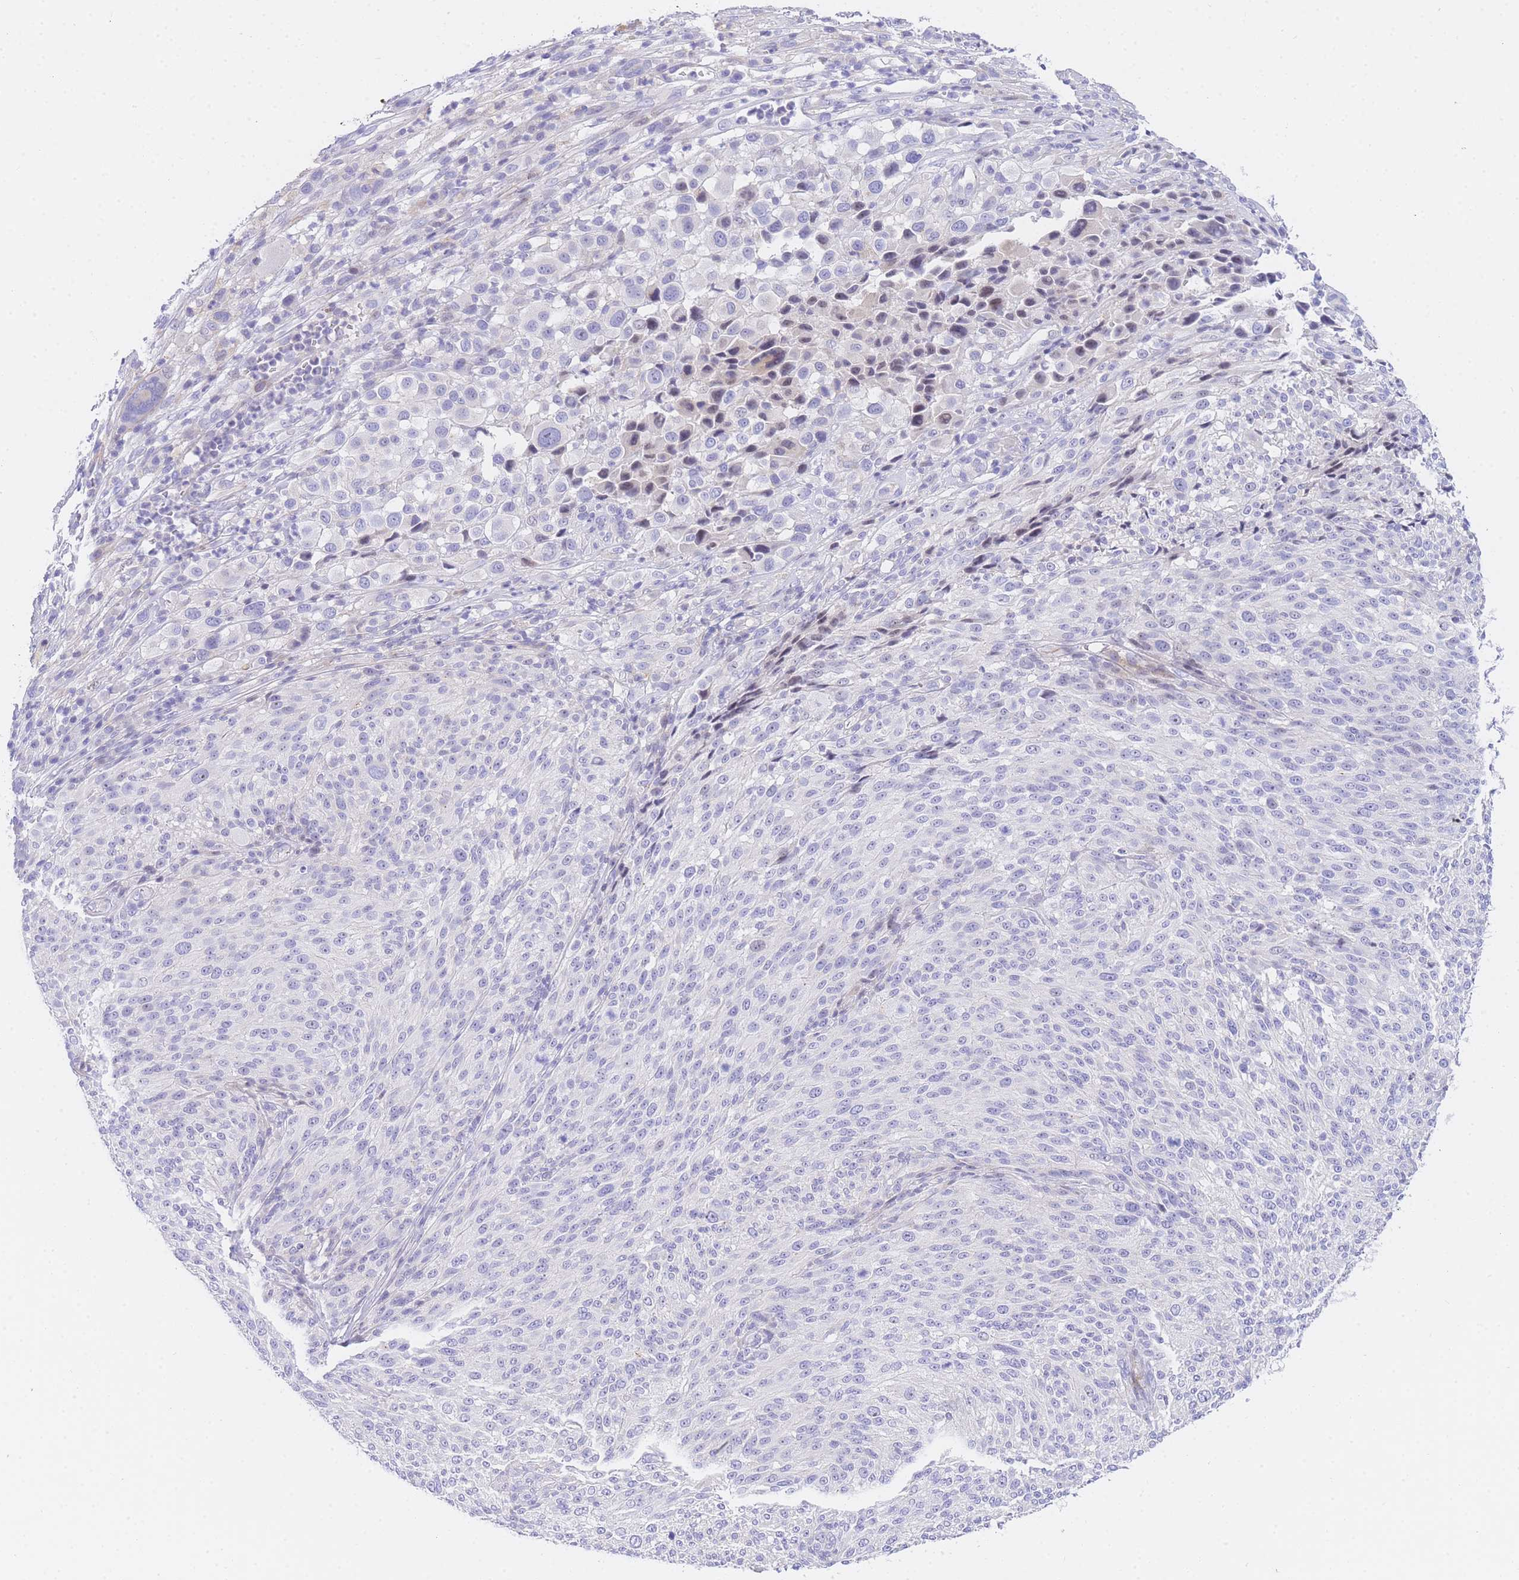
{"staining": {"intensity": "negative", "quantity": "none", "location": "none"}, "tissue": "melanoma", "cell_type": "Tumor cells", "image_type": "cancer", "snomed": [{"axis": "morphology", "description": "Malignant melanoma, NOS"}, {"axis": "topography", "description": "Skin of trunk"}], "caption": "Malignant melanoma was stained to show a protein in brown. There is no significant expression in tumor cells.", "gene": "TIFAB", "patient": {"sex": "male", "age": 71}}